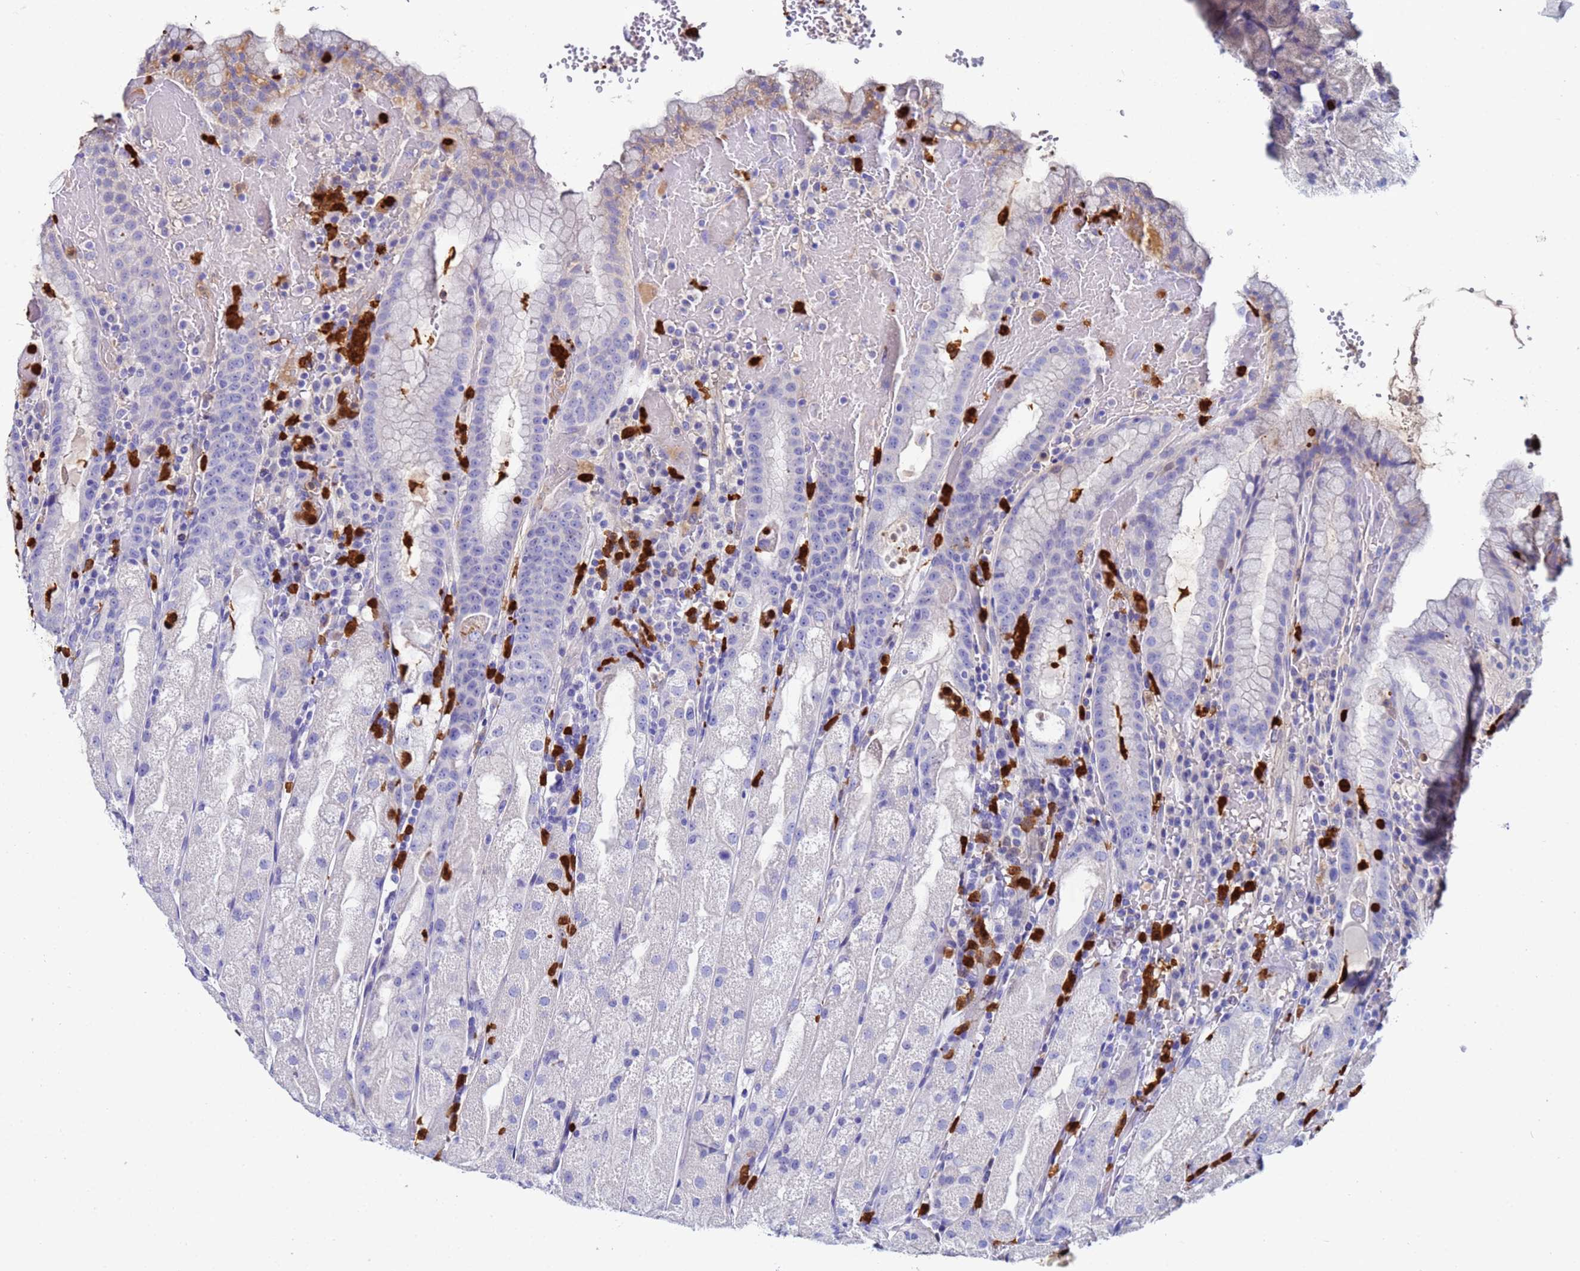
{"staining": {"intensity": "moderate", "quantity": "<25%", "location": "cytoplasmic/membranous"}, "tissue": "stomach", "cell_type": "Glandular cells", "image_type": "normal", "snomed": [{"axis": "morphology", "description": "Normal tissue, NOS"}, {"axis": "topography", "description": "Stomach, upper"}], "caption": "There is low levels of moderate cytoplasmic/membranous staining in glandular cells of unremarkable stomach, as demonstrated by immunohistochemical staining (brown color).", "gene": "TUBAL3", "patient": {"sex": "male", "age": 52}}